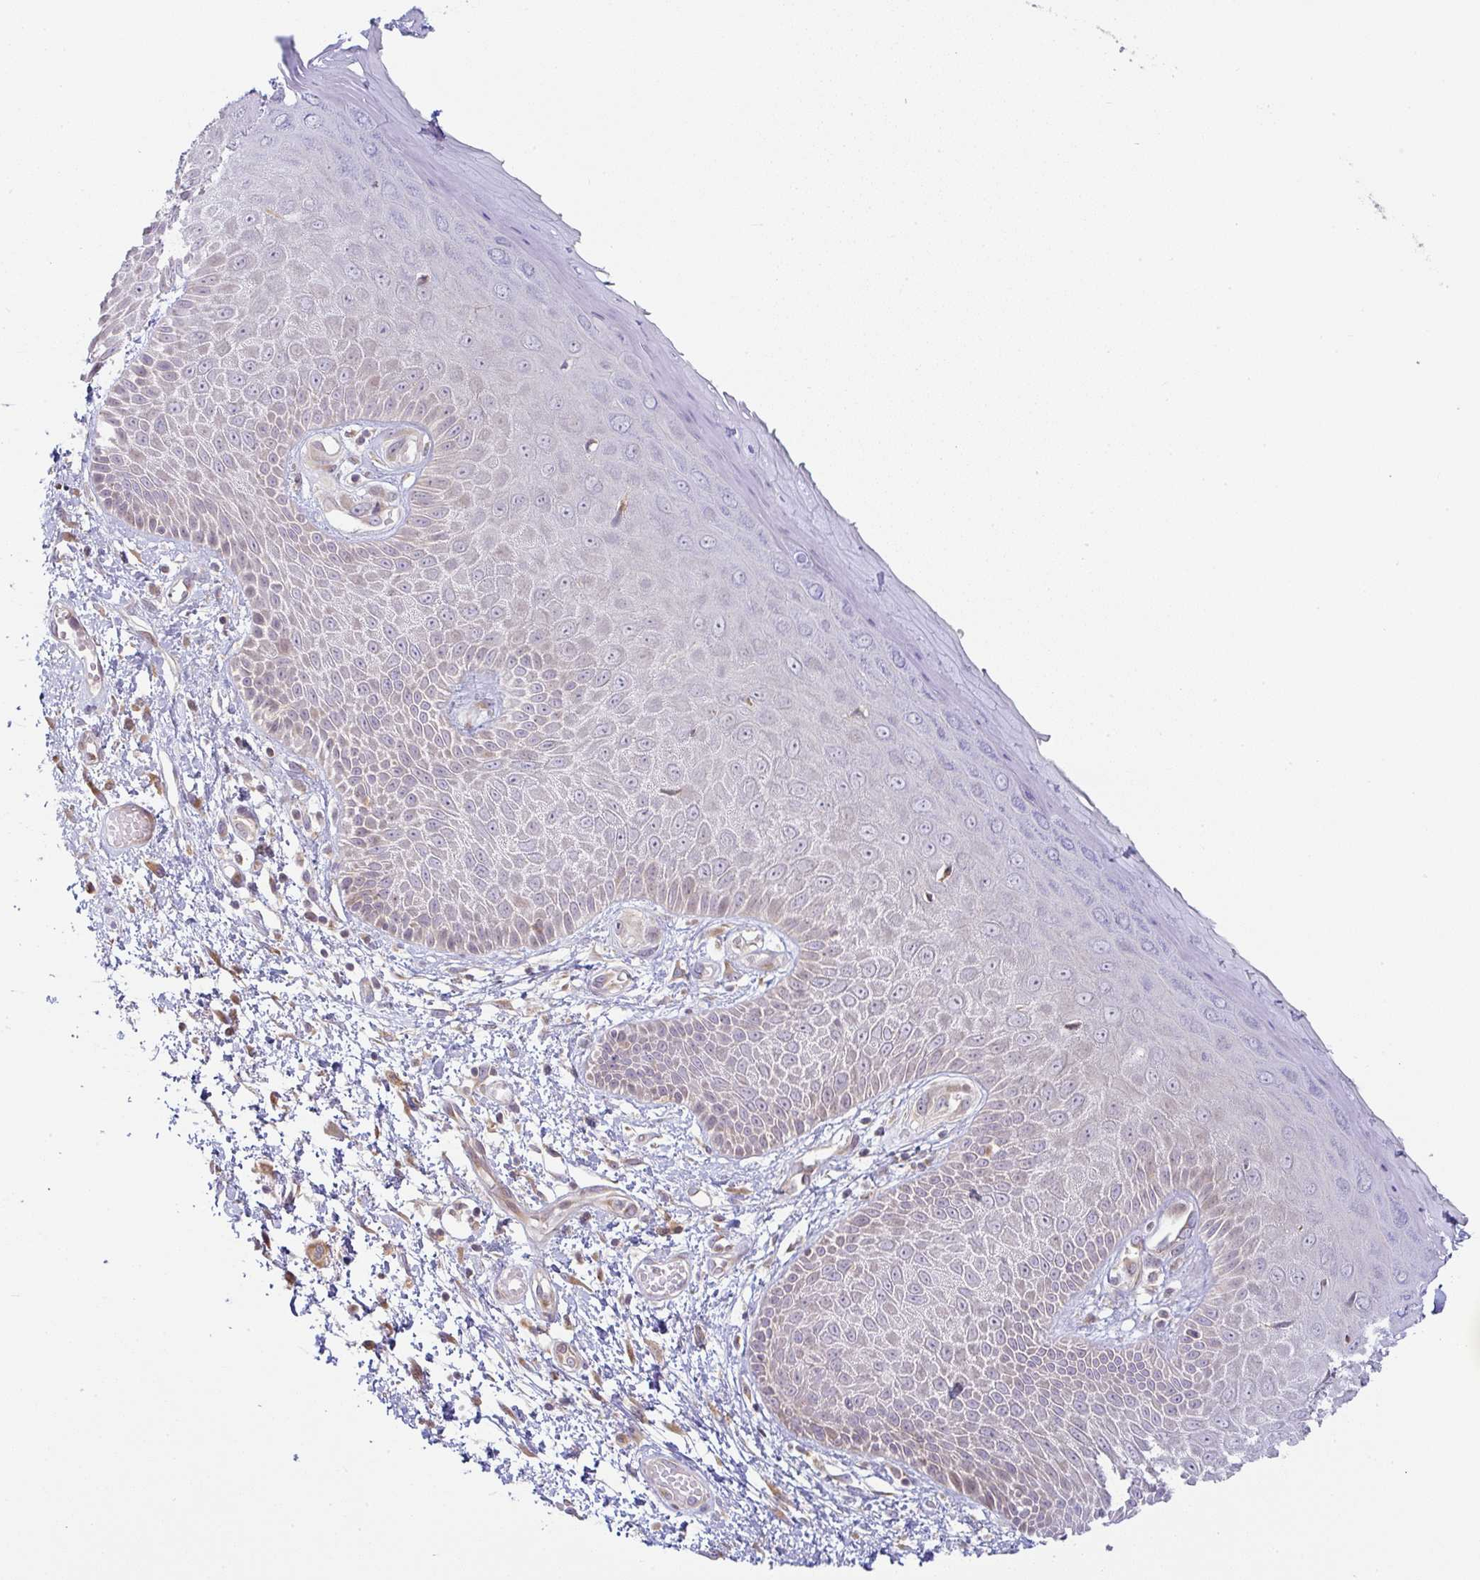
{"staining": {"intensity": "weak", "quantity": "<25%", "location": "cytoplasmic/membranous"}, "tissue": "skin", "cell_type": "Epidermal cells", "image_type": "normal", "snomed": [{"axis": "morphology", "description": "Normal tissue, NOS"}, {"axis": "topography", "description": "Anal"}, {"axis": "topography", "description": "Peripheral nerve tissue"}], "caption": "Immunohistochemical staining of normal human skin reveals no significant positivity in epidermal cells.", "gene": "MOB1A", "patient": {"sex": "male", "age": 78}}